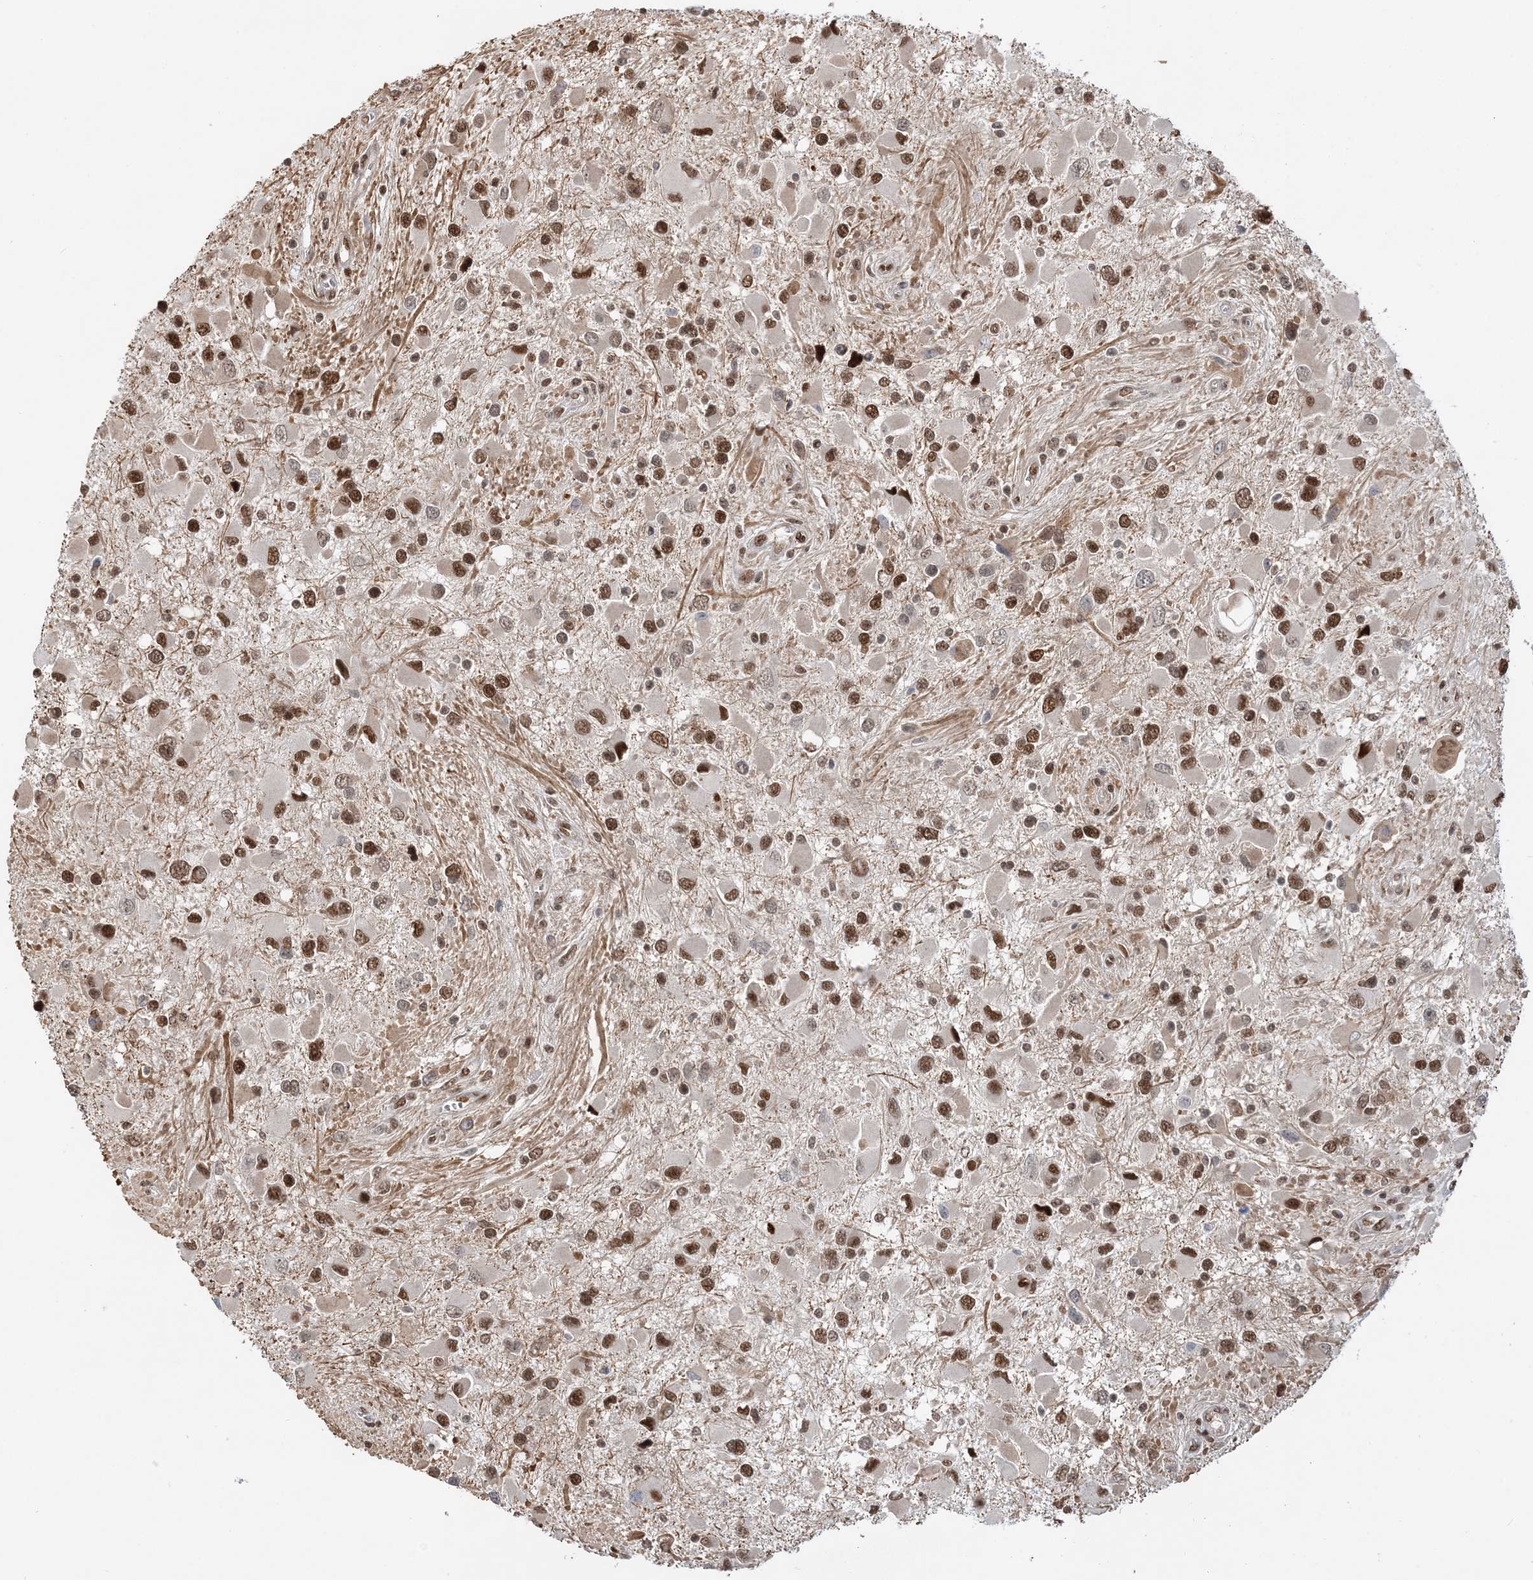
{"staining": {"intensity": "moderate", "quantity": ">75%", "location": "nuclear"}, "tissue": "glioma", "cell_type": "Tumor cells", "image_type": "cancer", "snomed": [{"axis": "morphology", "description": "Glioma, malignant, High grade"}, {"axis": "topography", "description": "Brain"}], "caption": "Tumor cells display medium levels of moderate nuclear staining in about >75% of cells in glioma. (Brightfield microscopy of DAB IHC at high magnification).", "gene": "SEPHS1", "patient": {"sex": "male", "age": 53}}